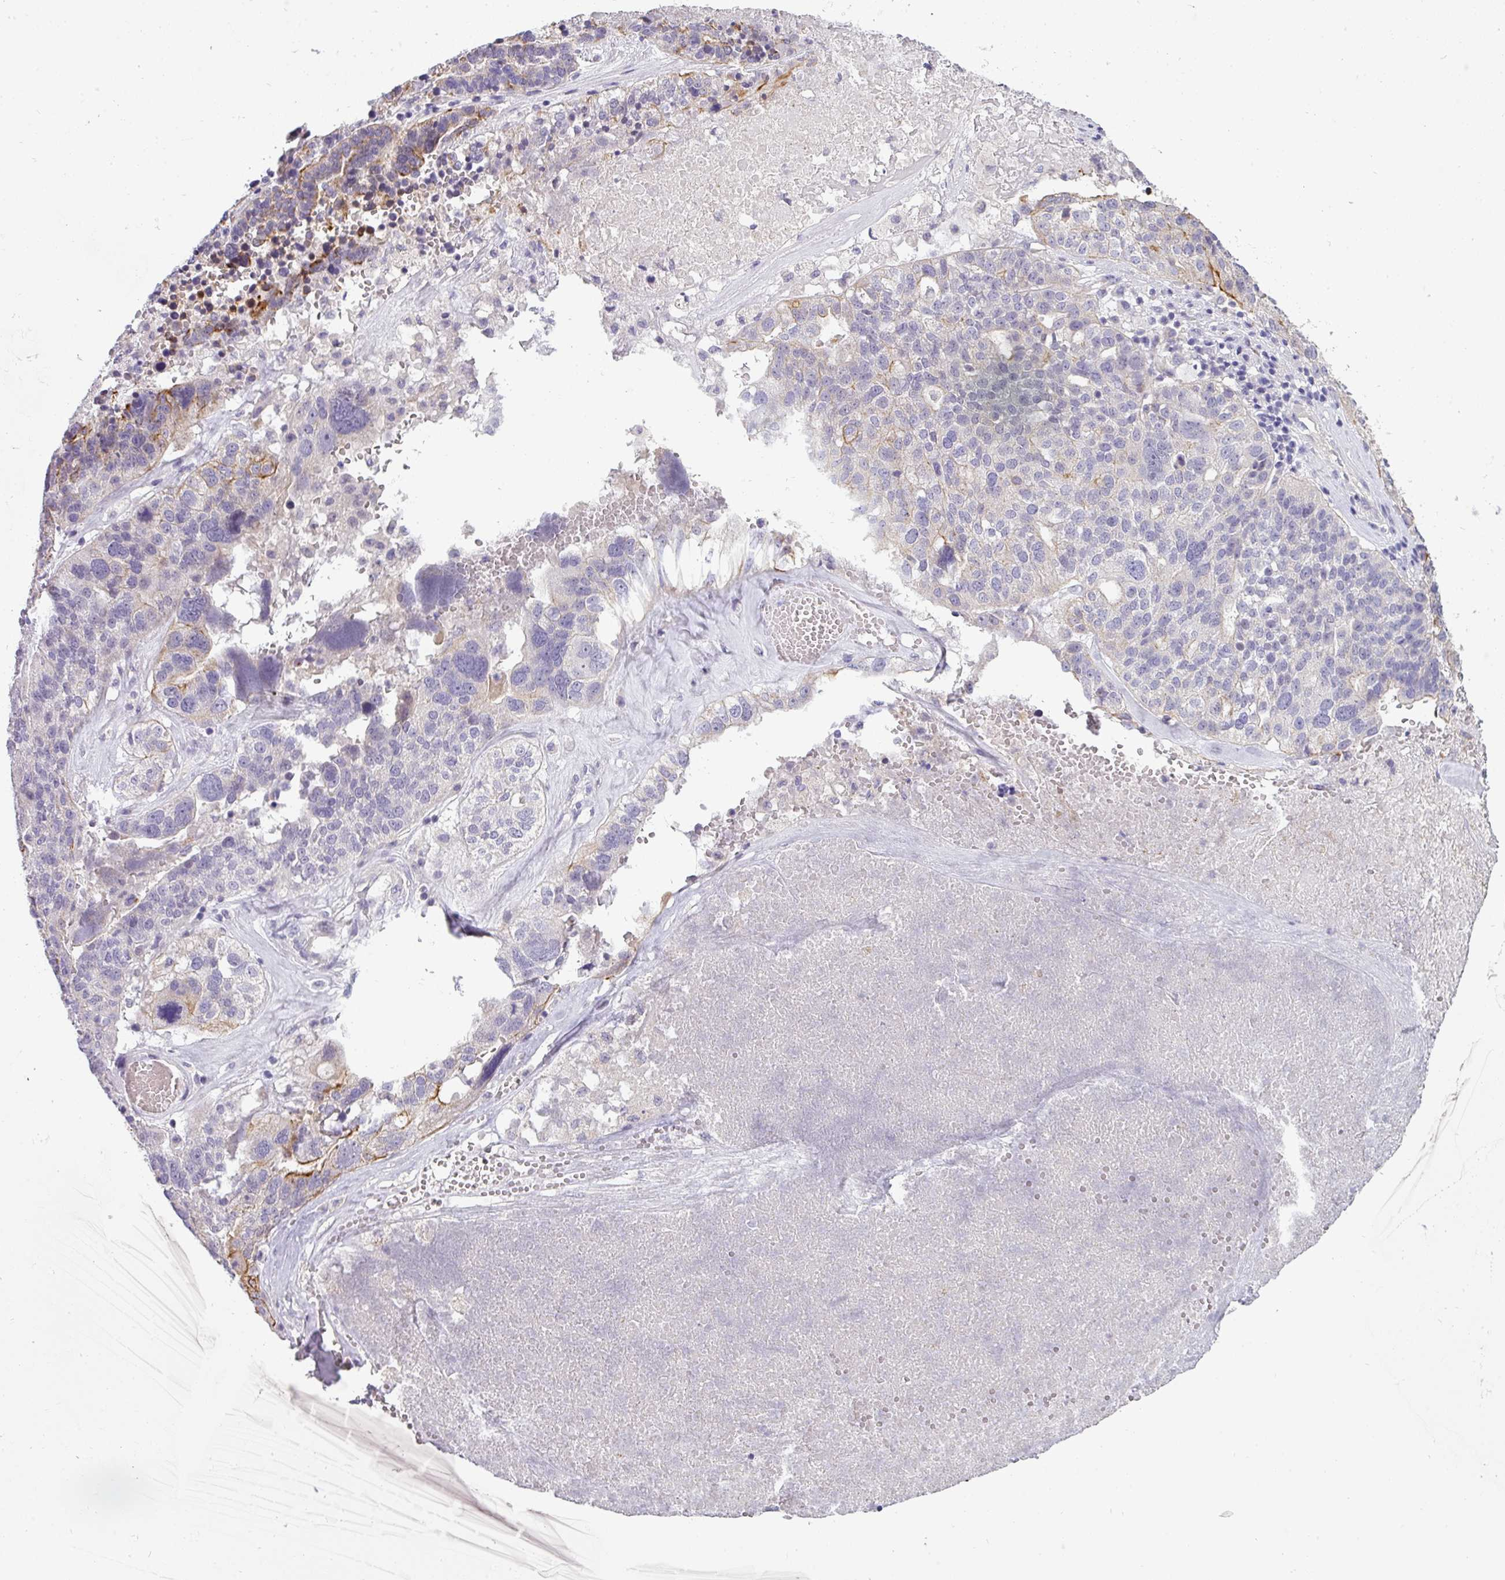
{"staining": {"intensity": "moderate", "quantity": "<25%", "location": "cytoplasmic/membranous"}, "tissue": "ovarian cancer", "cell_type": "Tumor cells", "image_type": "cancer", "snomed": [{"axis": "morphology", "description": "Cystadenocarcinoma, serous, NOS"}, {"axis": "topography", "description": "Ovary"}], "caption": "A histopathology image showing moderate cytoplasmic/membranous expression in approximately <25% of tumor cells in serous cystadenocarcinoma (ovarian), as visualized by brown immunohistochemical staining.", "gene": "ASXL3", "patient": {"sex": "female", "age": 59}}